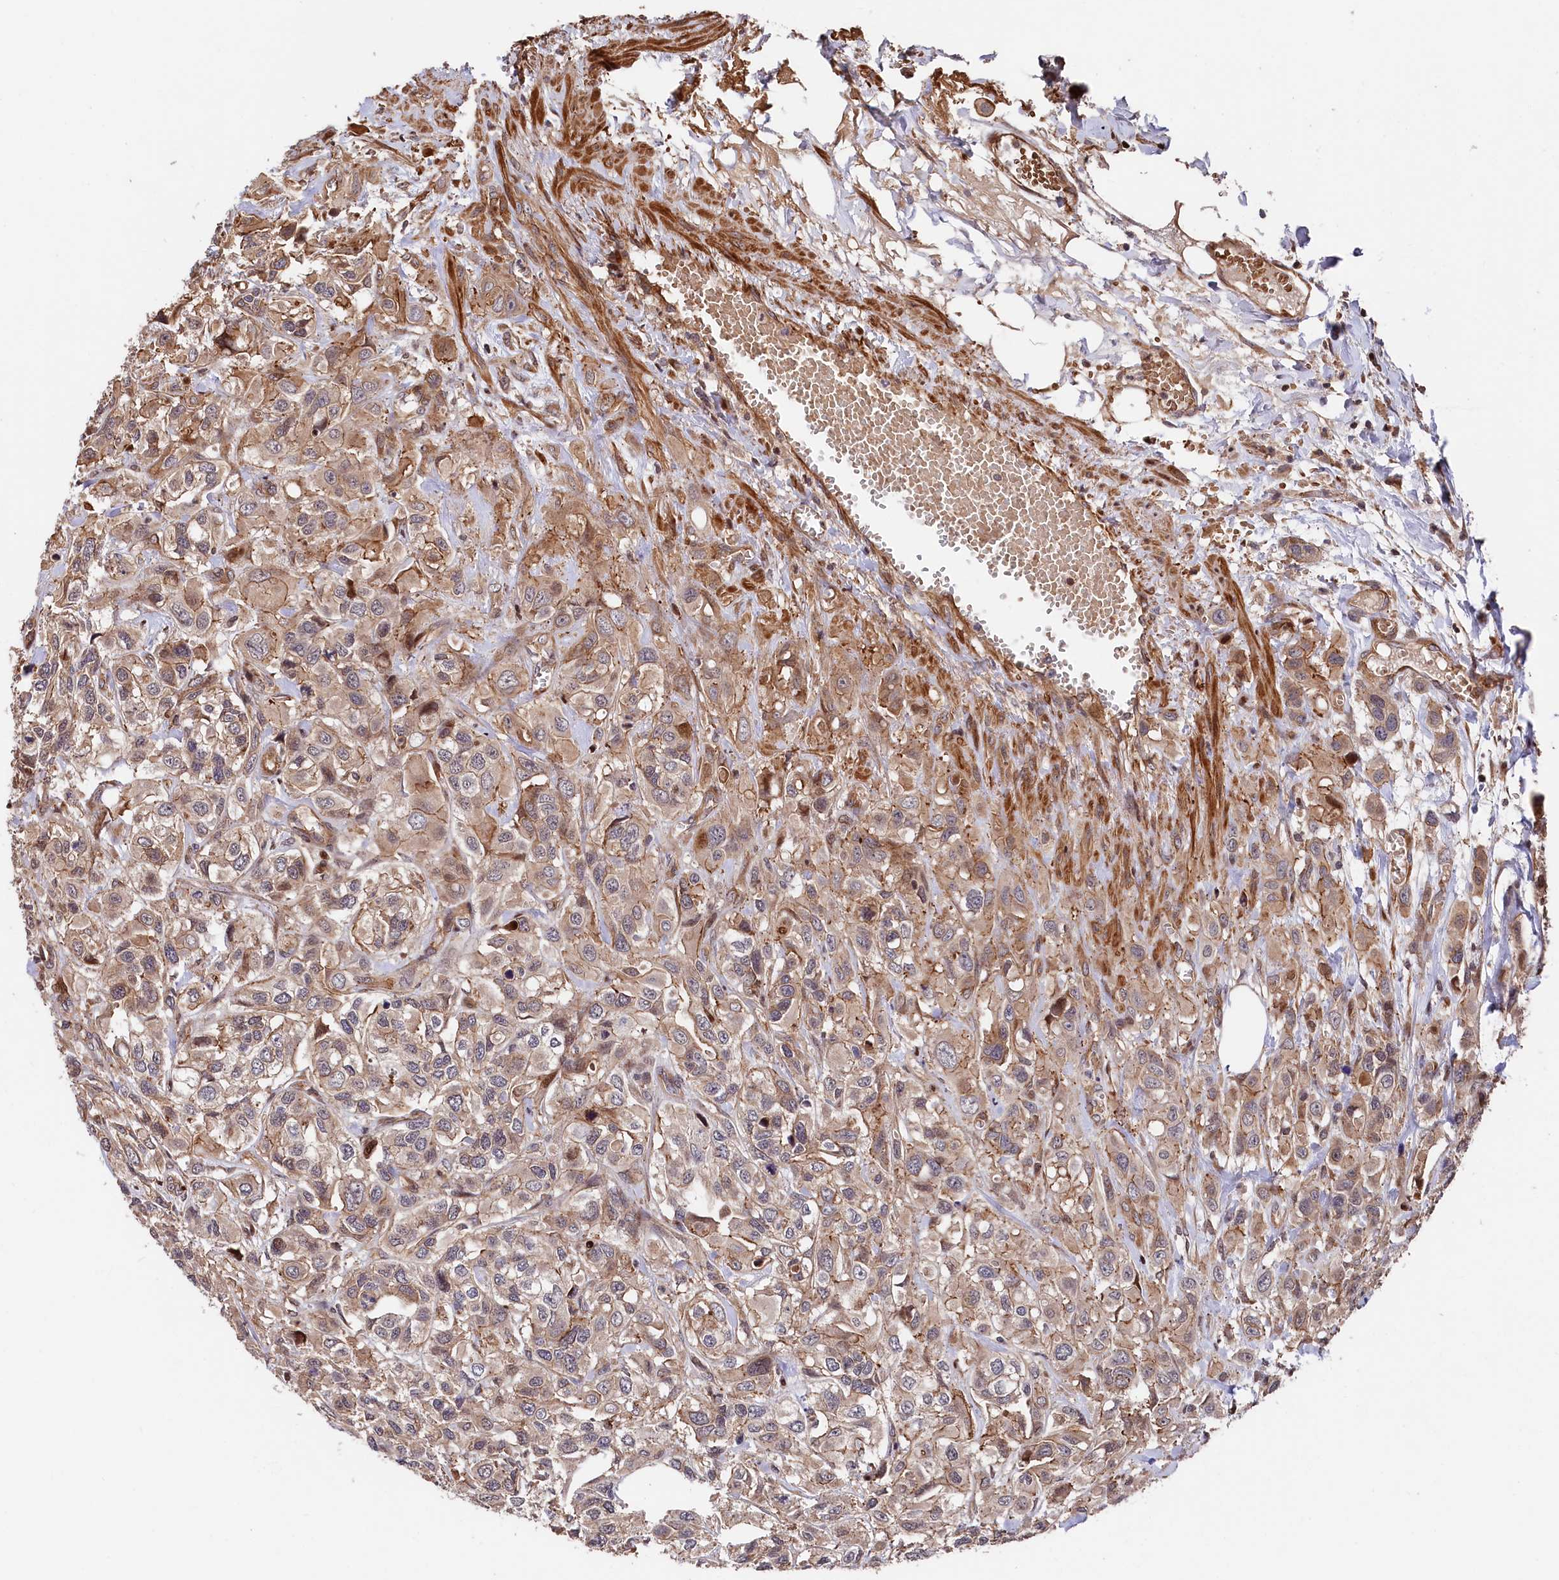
{"staining": {"intensity": "weak", "quantity": "25%-75%", "location": "cytoplasmic/membranous"}, "tissue": "urothelial cancer", "cell_type": "Tumor cells", "image_type": "cancer", "snomed": [{"axis": "morphology", "description": "Urothelial carcinoma, High grade"}, {"axis": "topography", "description": "Urinary bladder"}], "caption": "Immunohistochemical staining of human urothelial cancer shows low levels of weak cytoplasmic/membranous positivity in about 25%-75% of tumor cells.", "gene": "TNKS1BP1", "patient": {"sex": "male", "age": 67}}